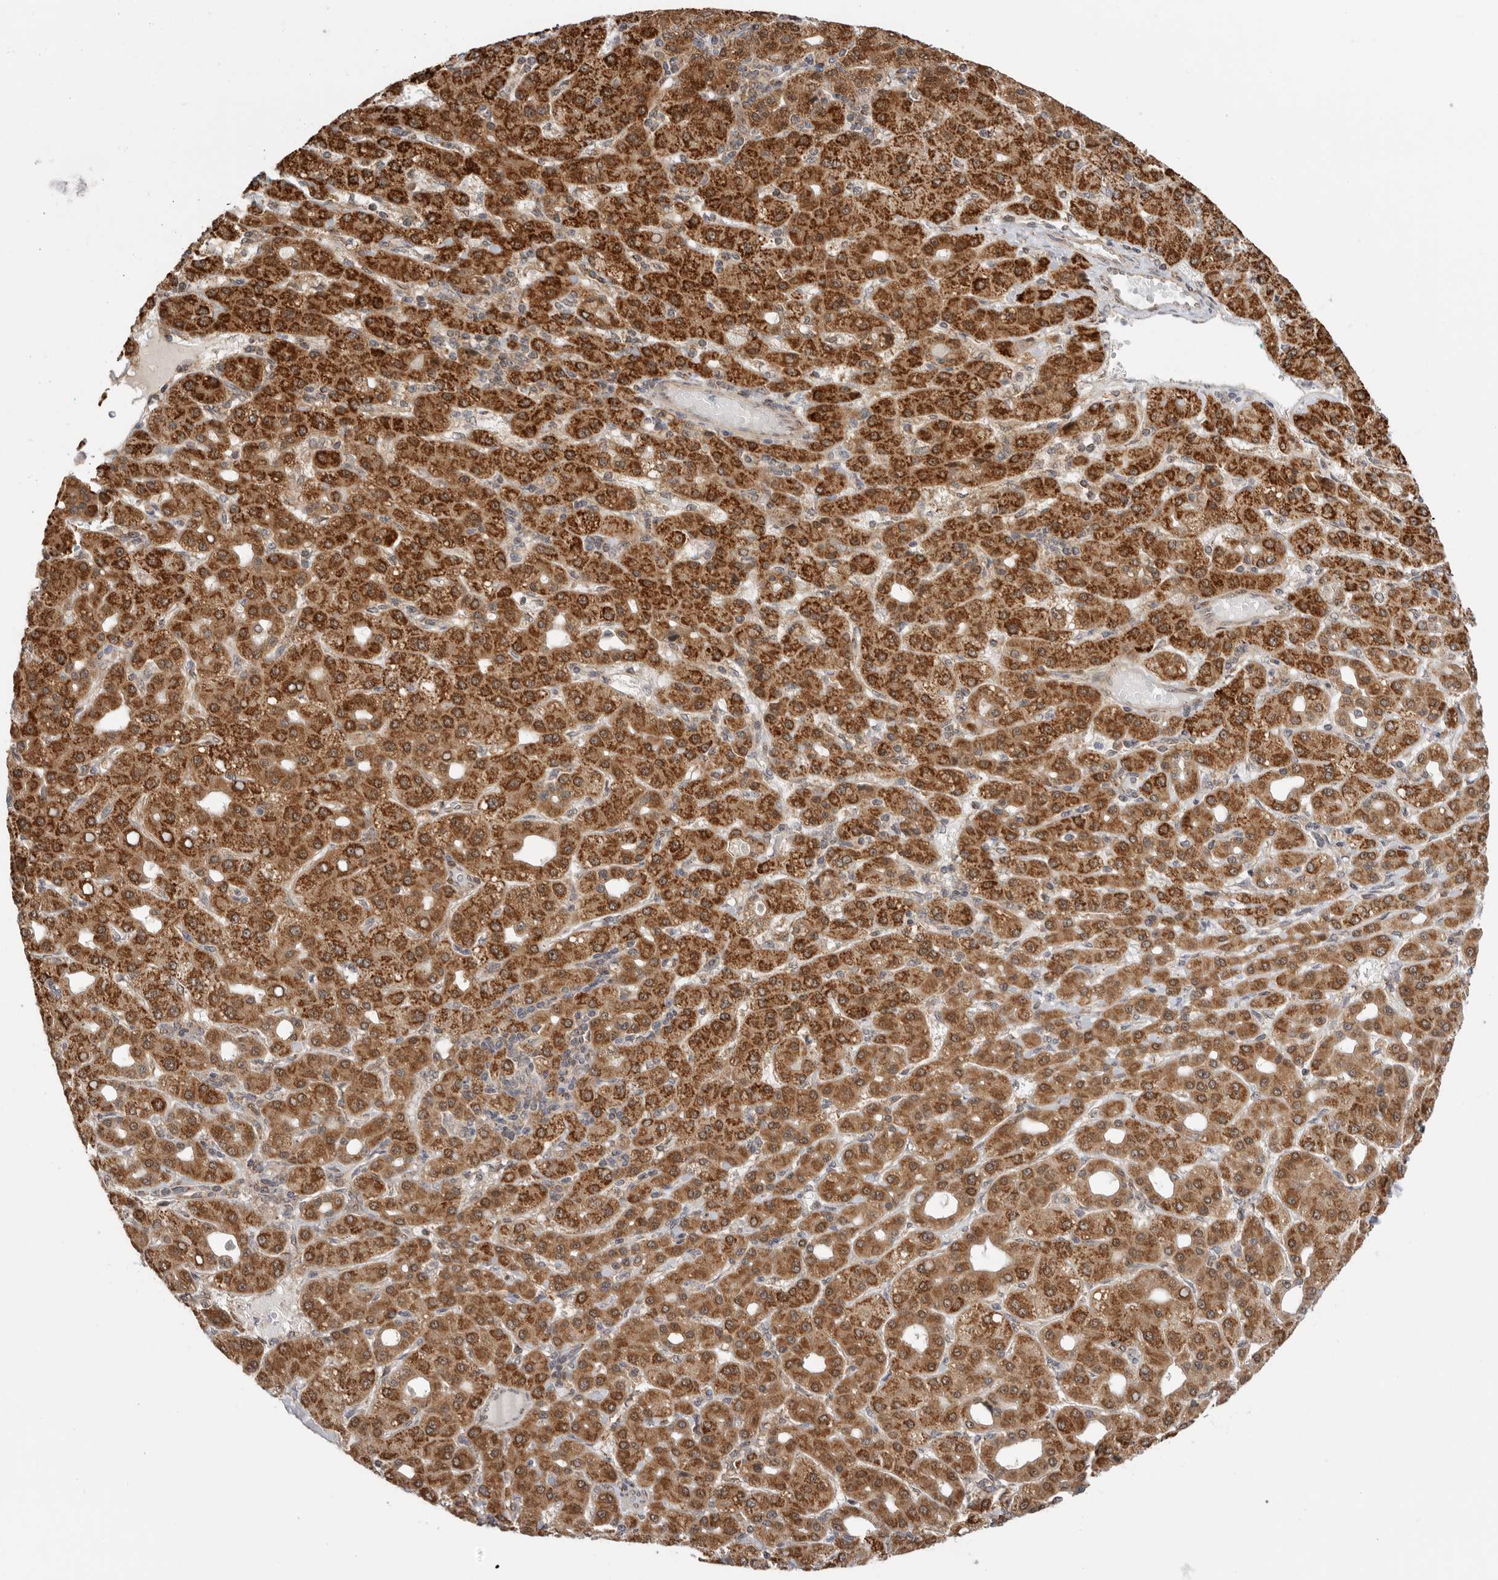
{"staining": {"intensity": "strong", "quantity": ">75%", "location": "cytoplasmic/membranous"}, "tissue": "liver cancer", "cell_type": "Tumor cells", "image_type": "cancer", "snomed": [{"axis": "morphology", "description": "Carcinoma, Hepatocellular, NOS"}, {"axis": "topography", "description": "Liver"}], "caption": "IHC of liver cancer (hepatocellular carcinoma) exhibits high levels of strong cytoplasmic/membranous staining in approximately >75% of tumor cells.", "gene": "DCAF8", "patient": {"sex": "male", "age": 65}}